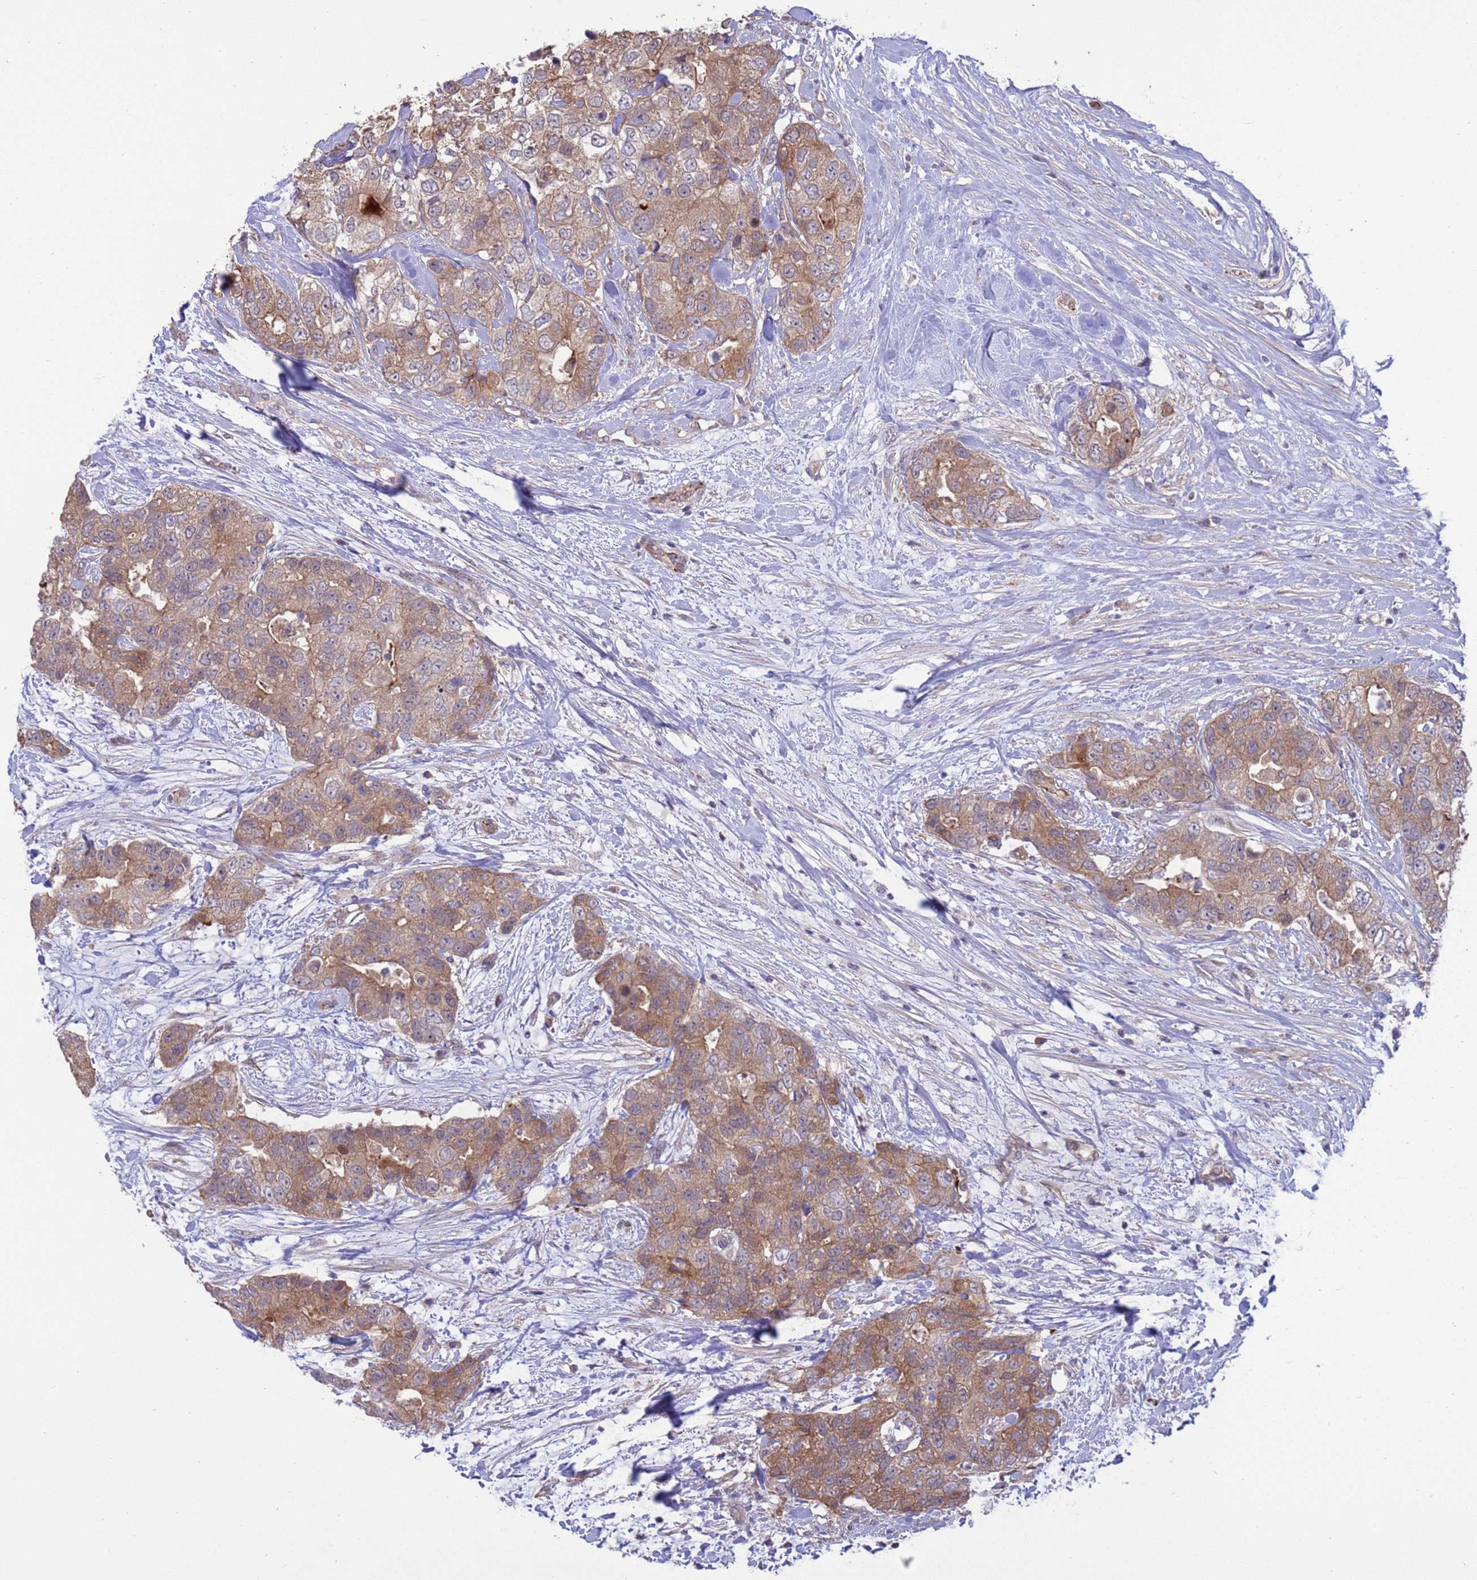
{"staining": {"intensity": "moderate", "quantity": ">75%", "location": "cytoplasmic/membranous"}, "tissue": "breast cancer", "cell_type": "Tumor cells", "image_type": "cancer", "snomed": [{"axis": "morphology", "description": "Duct carcinoma"}, {"axis": "topography", "description": "Breast"}], "caption": "Immunohistochemistry (IHC) micrograph of breast infiltrating ductal carcinoma stained for a protein (brown), which displays medium levels of moderate cytoplasmic/membranous staining in about >75% of tumor cells.", "gene": "GJA10", "patient": {"sex": "female", "age": 62}}